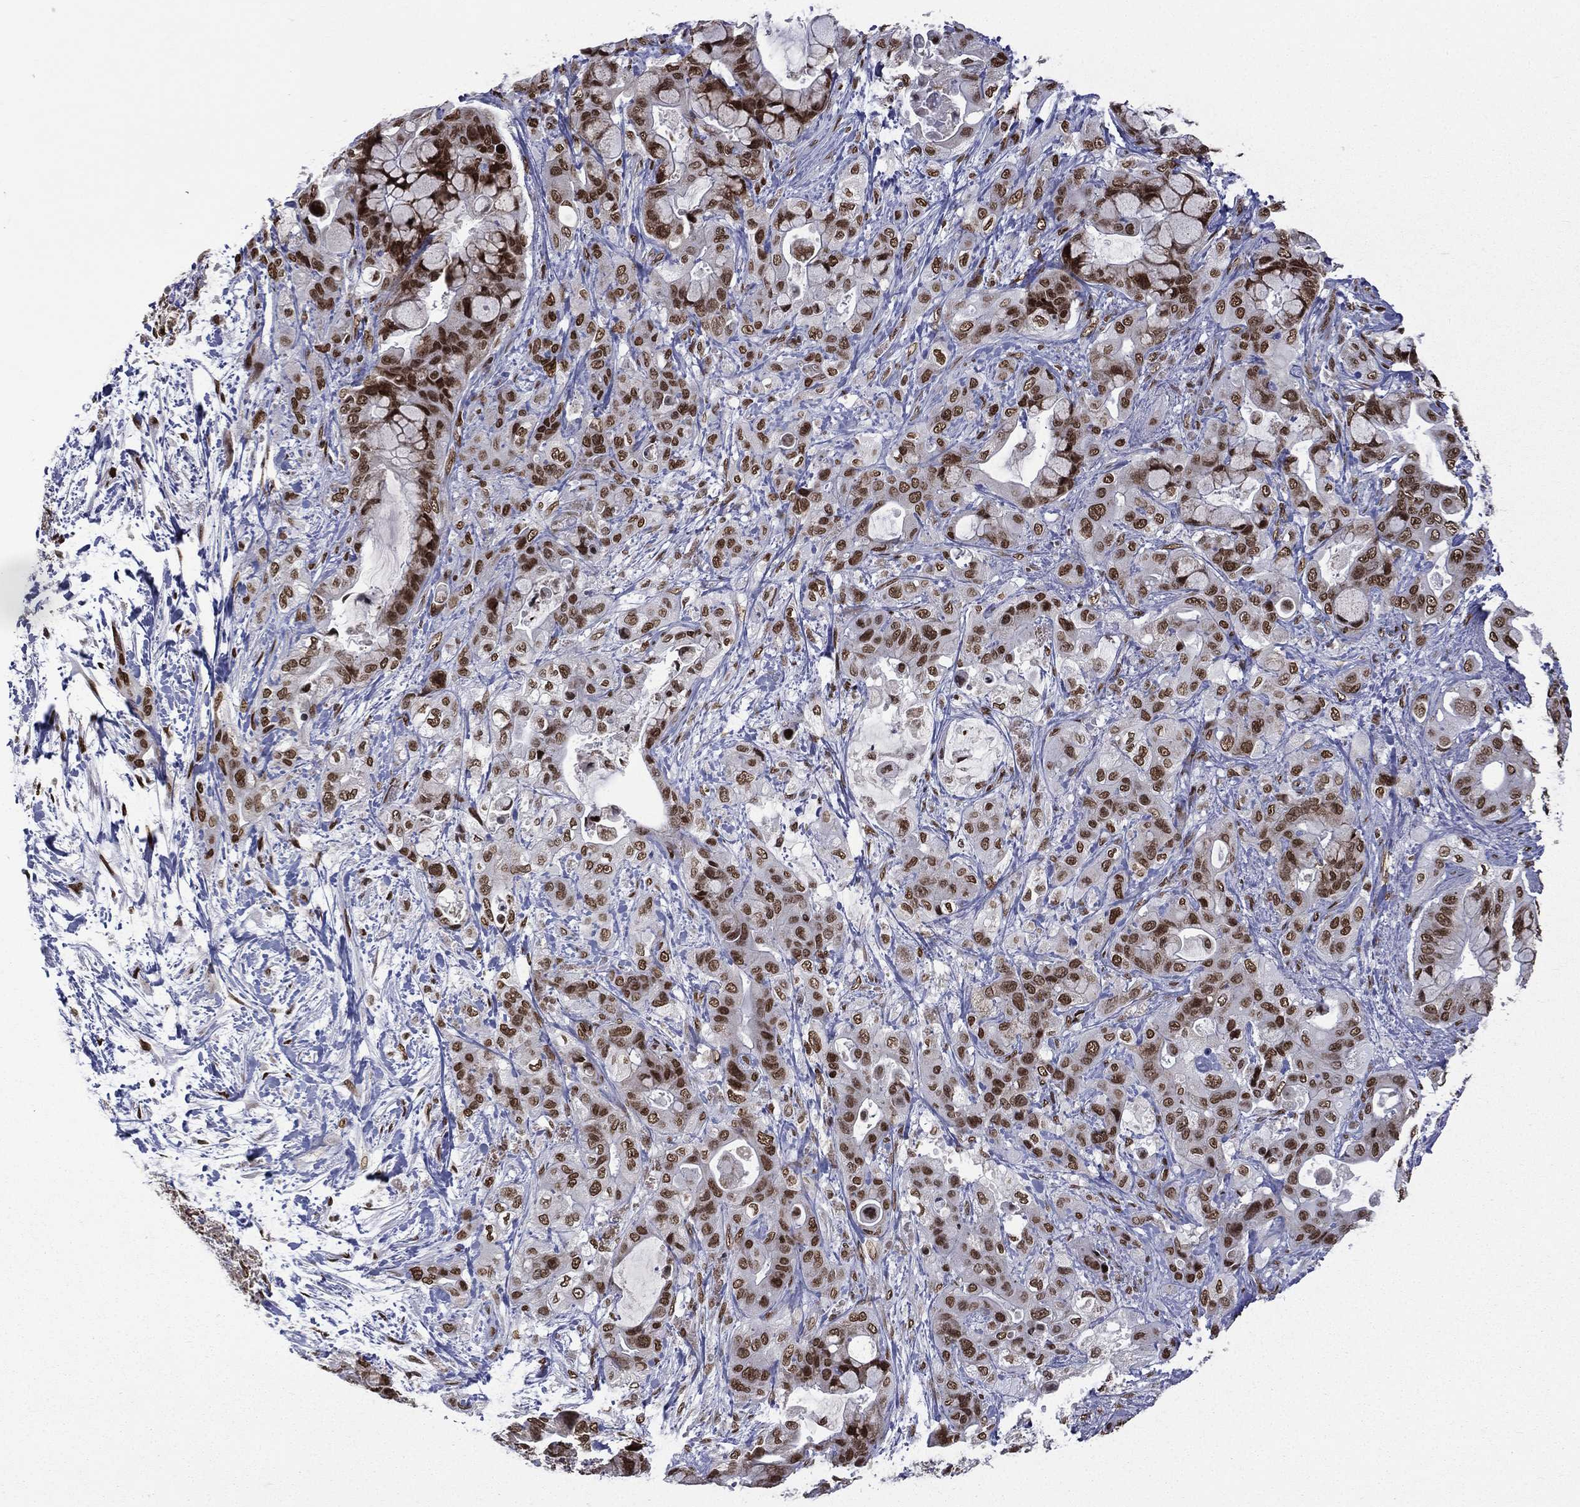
{"staining": {"intensity": "strong", "quantity": ">75%", "location": "nuclear"}, "tissue": "pancreatic cancer", "cell_type": "Tumor cells", "image_type": "cancer", "snomed": [{"axis": "morphology", "description": "Adenocarcinoma, NOS"}, {"axis": "topography", "description": "Pancreas"}], "caption": "An immunohistochemistry micrograph of tumor tissue is shown. Protein staining in brown shows strong nuclear positivity in pancreatic adenocarcinoma within tumor cells.", "gene": "C5orf24", "patient": {"sex": "male", "age": 71}}